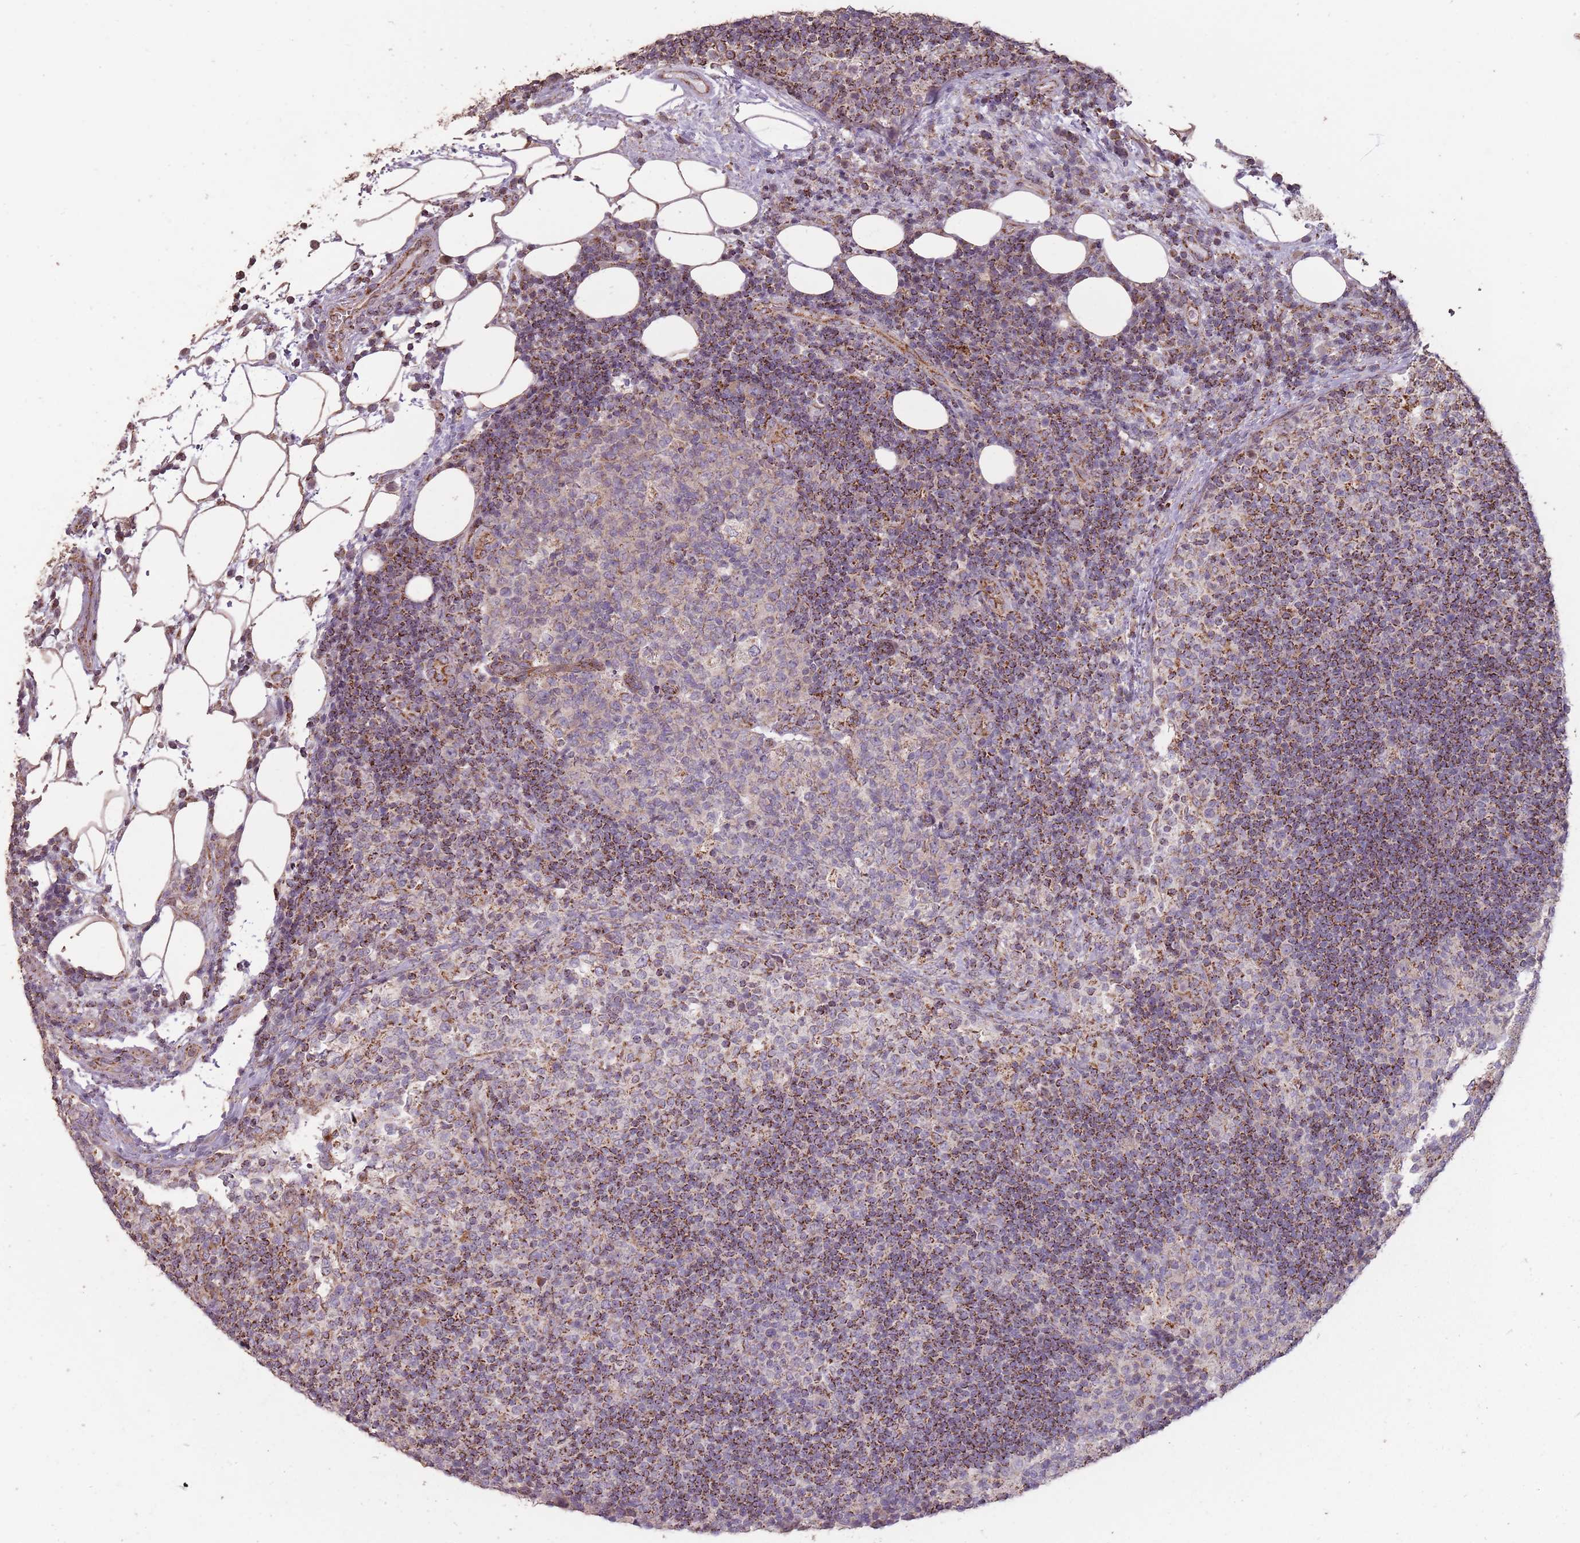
{"staining": {"intensity": "negative", "quantity": "none", "location": "none"}, "tissue": "lymph node", "cell_type": "Germinal center cells", "image_type": "normal", "snomed": [{"axis": "morphology", "description": "Normal tissue, NOS"}, {"axis": "topography", "description": "Lymph node"}], "caption": "This is a histopathology image of immunohistochemistry (IHC) staining of normal lymph node, which shows no positivity in germinal center cells.", "gene": "CNOT8", "patient": {"sex": "female", "age": 31}}